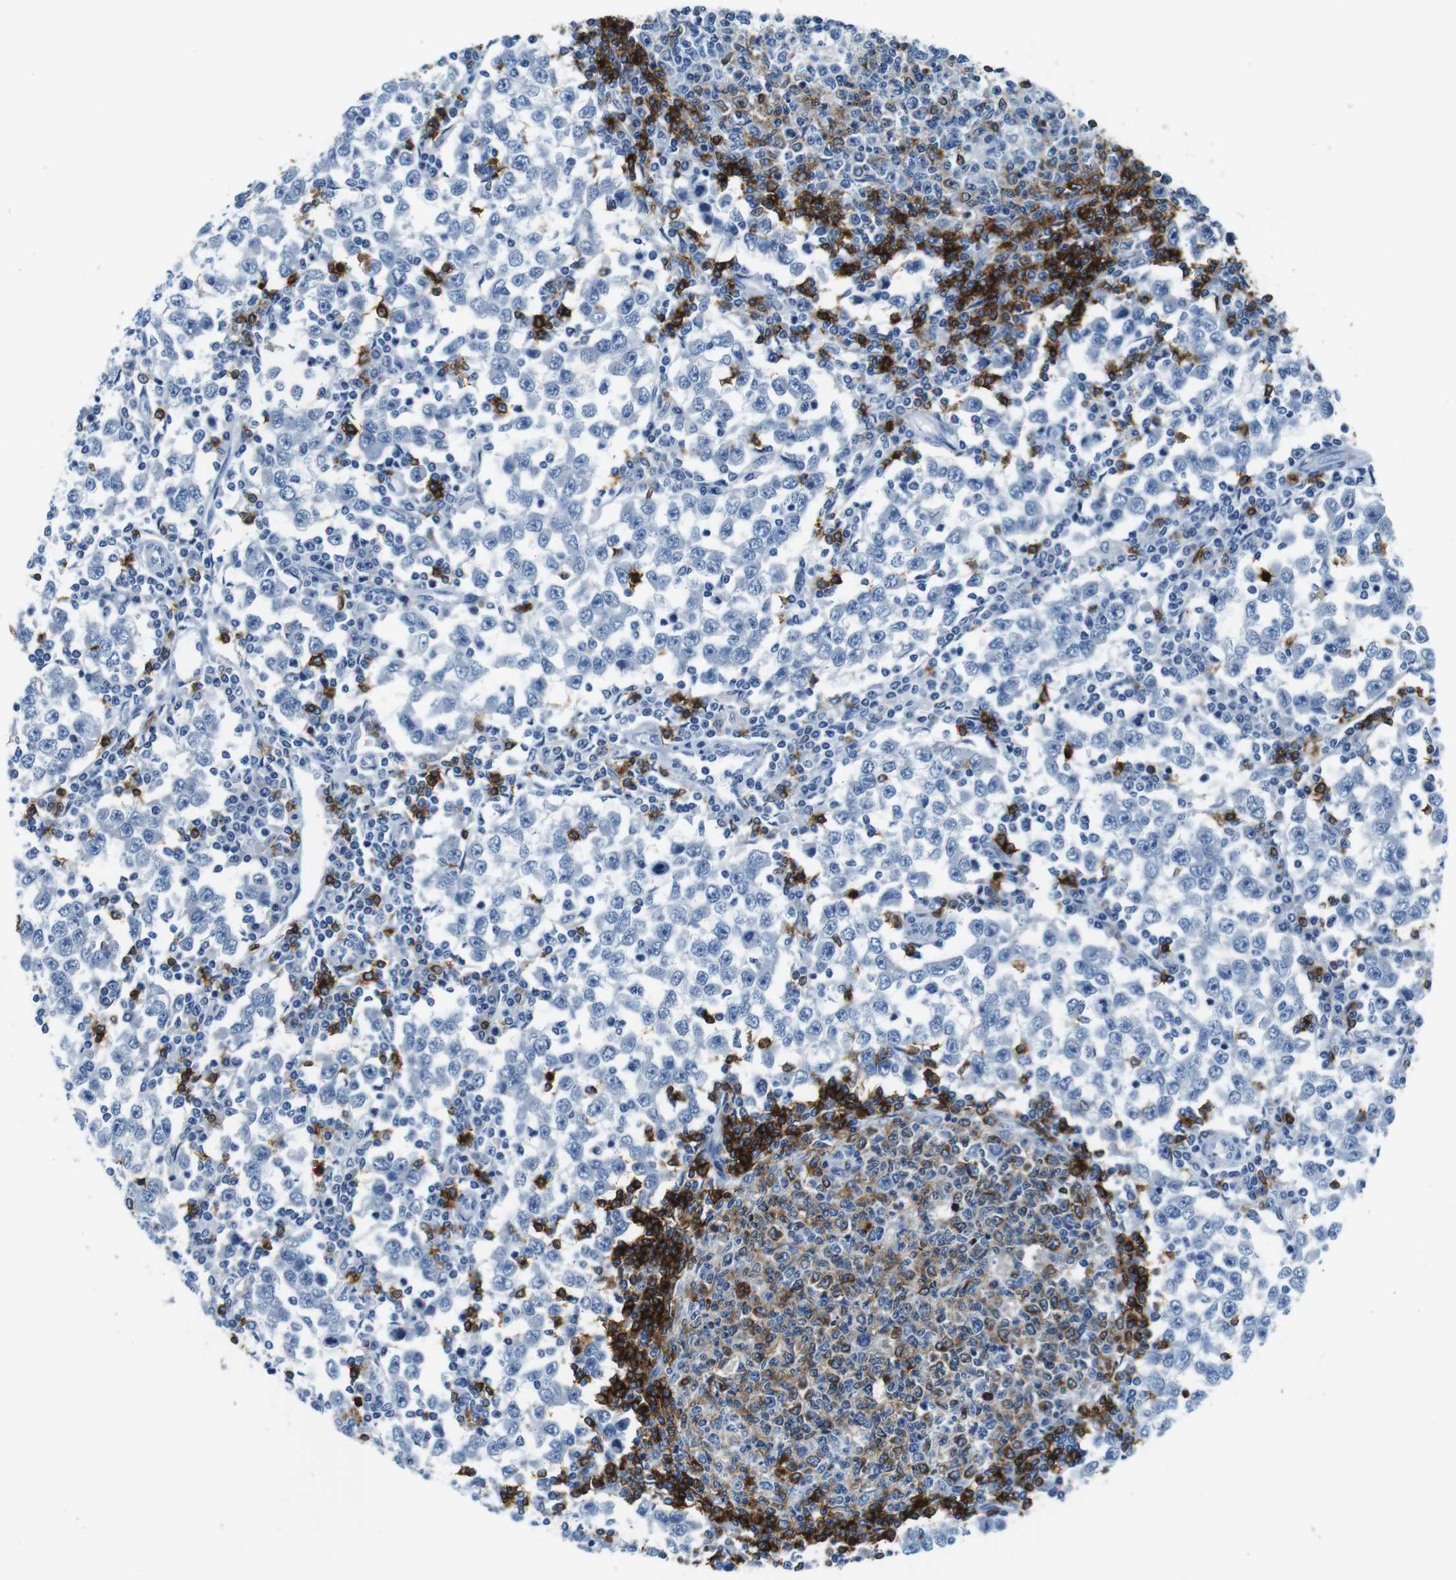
{"staining": {"intensity": "negative", "quantity": "none", "location": "none"}, "tissue": "testis cancer", "cell_type": "Tumor cells", "image_type": "cancer", "snomed": [{"axis": "morphology", "description": "Seminoma, NOS"}, {"axis": "topography", "description": "Testis"}], "caption": "An immunohistochemistry micrograph of testis cancer is shown. There is no staining in tumor cells of testis cancer. The staining was performed using DAB to visualize the protein expression in brown, while the nuclei were stained in blue with hematoxylin (Magnification: 20x).", "gene": "IGHD", "patient": {"sex": "male", "age": 65}}